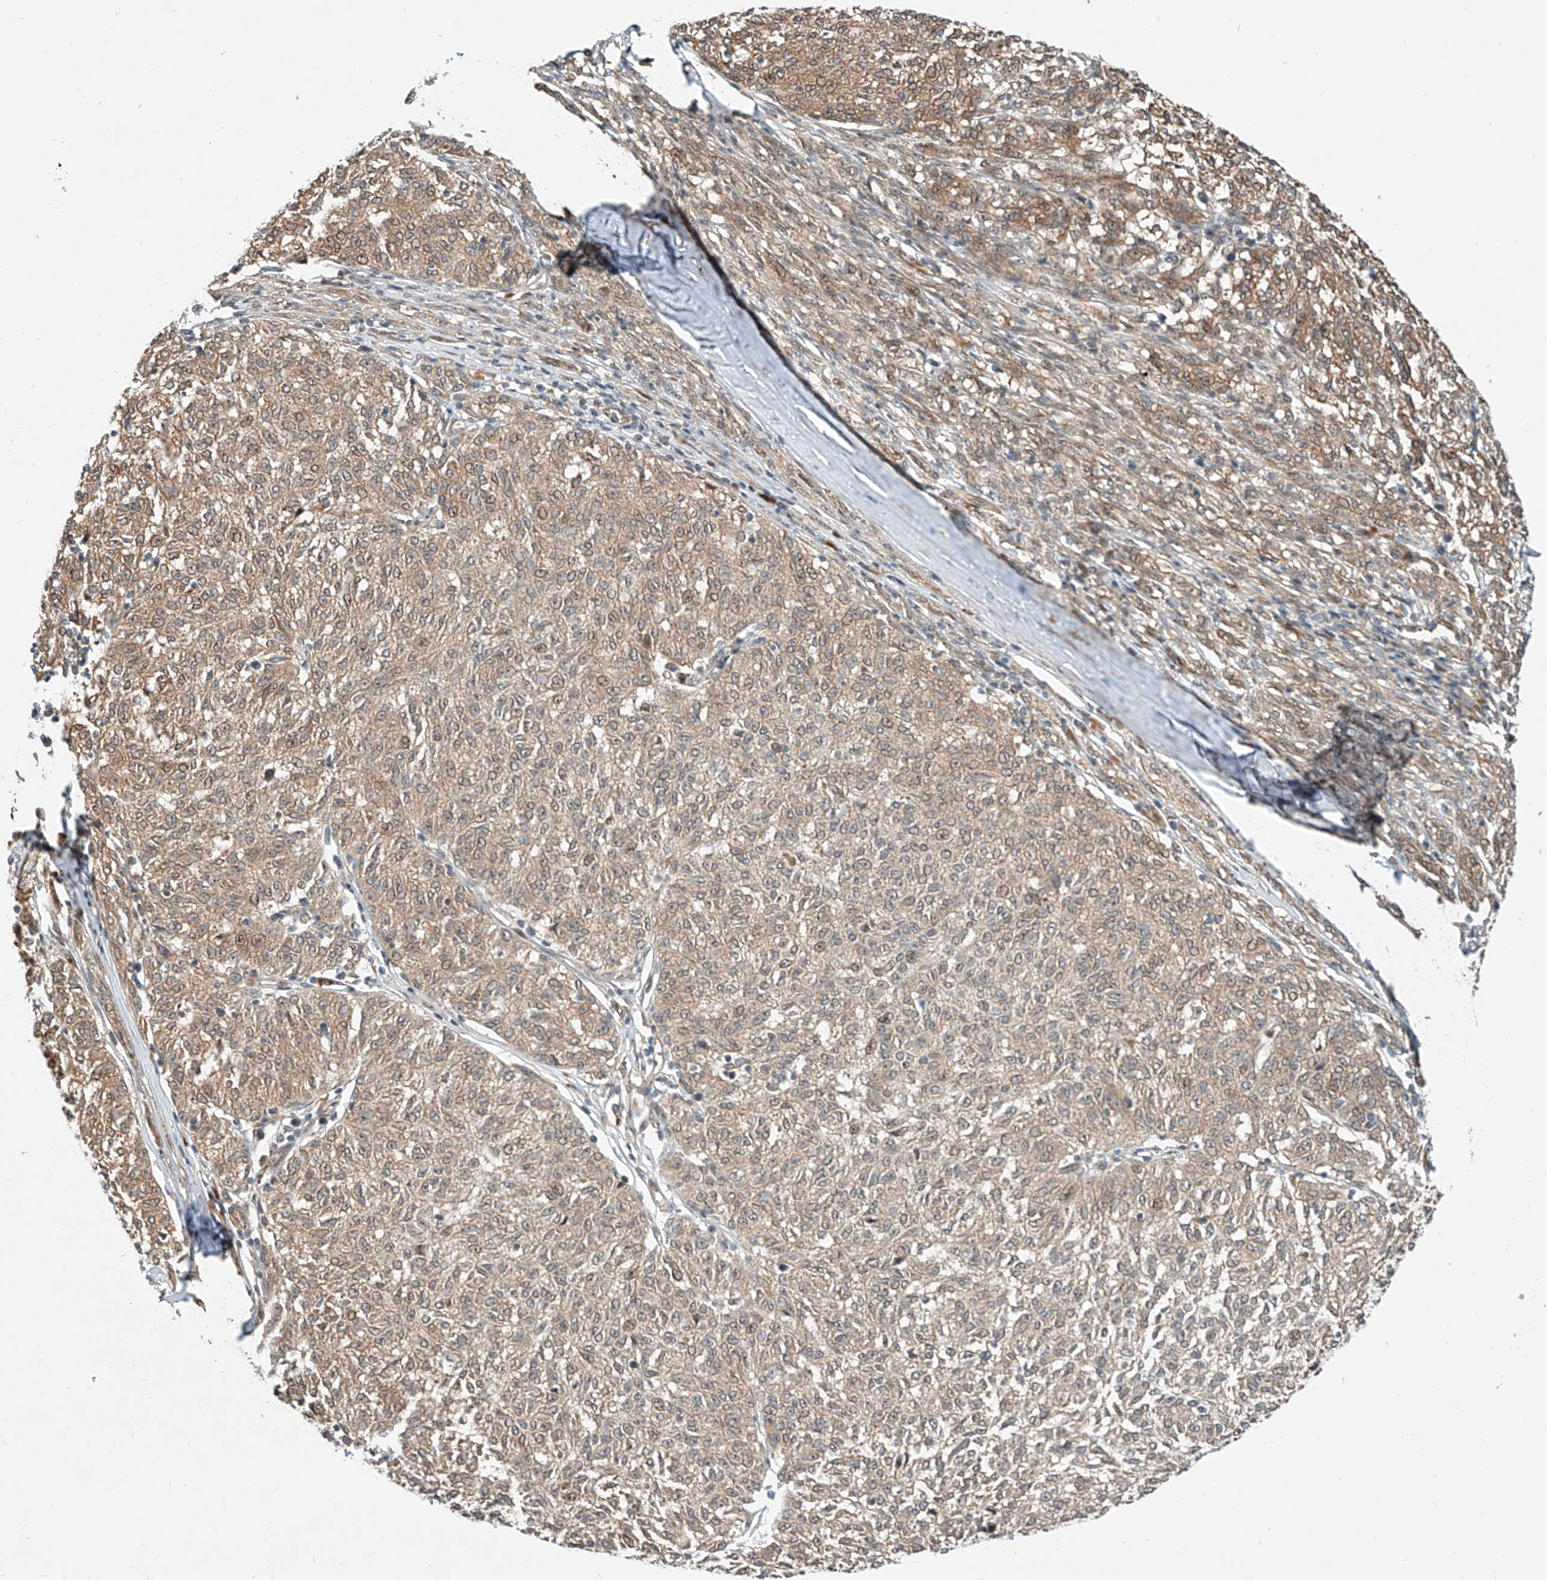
{"staining": {"intensity": "moderate", "quantity": ">75%", "location": "cytoplasmic/membranous,nuclear"}, "tissue": "melanoma", "cell_type": "Tumor cells", "image_type": "cancer", "snomed": [{"axis": "morphology", "description": "Malignant melanoma, NOS"}, {"axis": "topography", "description": "Skin"}], "caption": "A high-resolution histopathology image shows IHC staining of malignant melanoma, which shows moderate cytoplasmic/membranous and nuclear expression in about >75% of tumor cells.", "gene": "CPAMD8", "patient": {"sex": "female", "age": 72}}